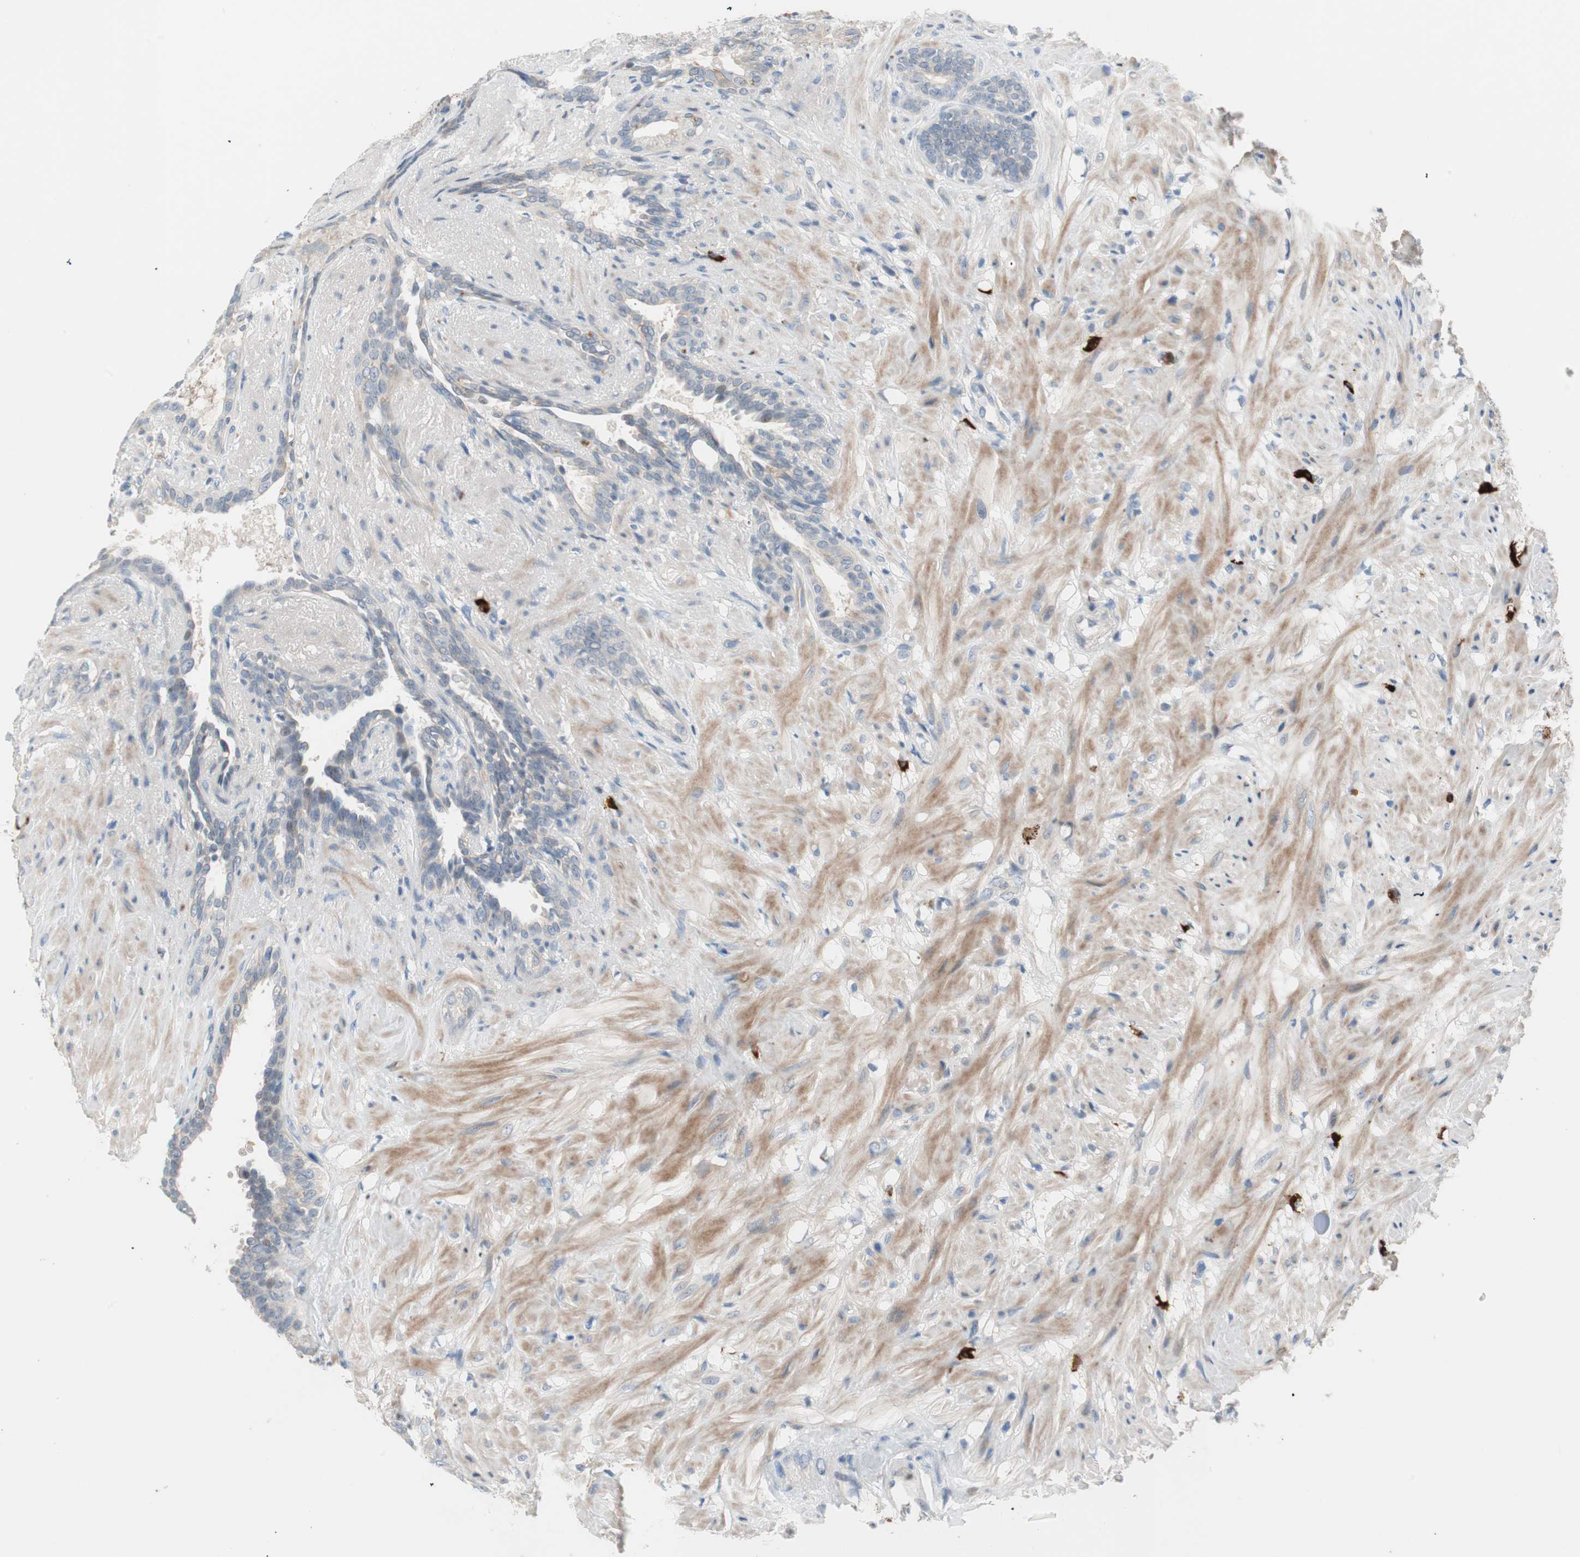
{"staining": {"intensity": "weak", "quantity": "<25%", "location": "cytoplasmic/membranous"}, "tissue": "seminal vesicle", "cell_type": "Glandular cells", "image_type": "normal", "snomed": [{"axis": "morphology", "description": "Normal tissue, NOS"}, {"axis": "topography", "description": "Seminal veicle"}], "caption": "Immunohistochemistry (IHC) of unremarkable human seminal vesicle displays no staining in glandular cells. (Brightfield microscopy of DAB (3,3'-diaminobenzidine) immunohistochemistry (IHC) at high magnification).", "gene": "PDZK1", "patient": {"sex": "male", "age": 61}}